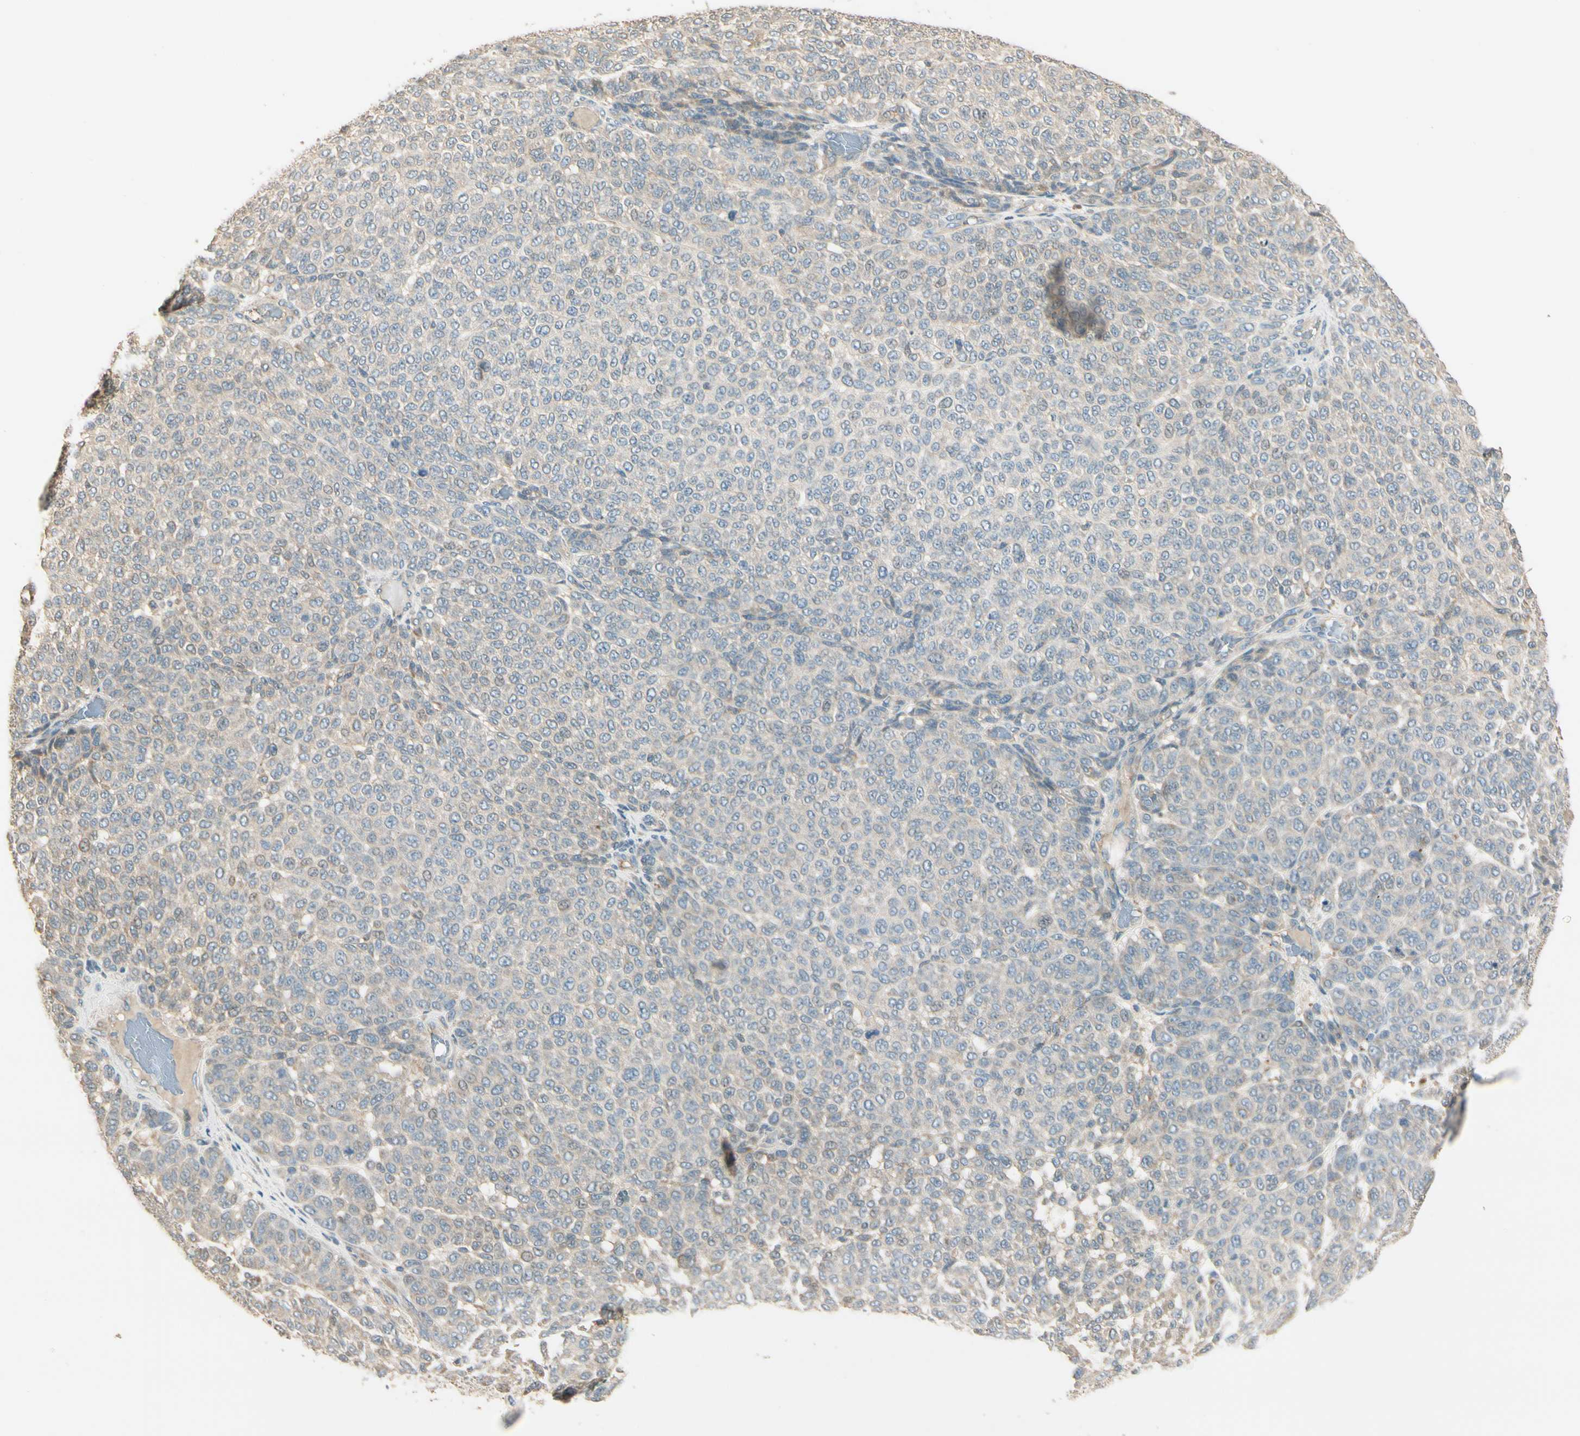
{"staining": {"intensity": "weak", "quantity": "<25%", "location": "cytoplasmic/membranous"}, "tissue": "melanoma", "cell_type": "Tumor cells", "image_type": "cancer", "snomed": [{"axis": "morphology", "description": "Malignant melanoma, NOS"}, {"axis": "topography", "description": "Skin"}], "caption": "IHC image of melanoma stained for a protein (brown), which shows no staining in tumor cells.", "gene": "PLXNA1", "patient": {"sex": "male", "age": 59}}